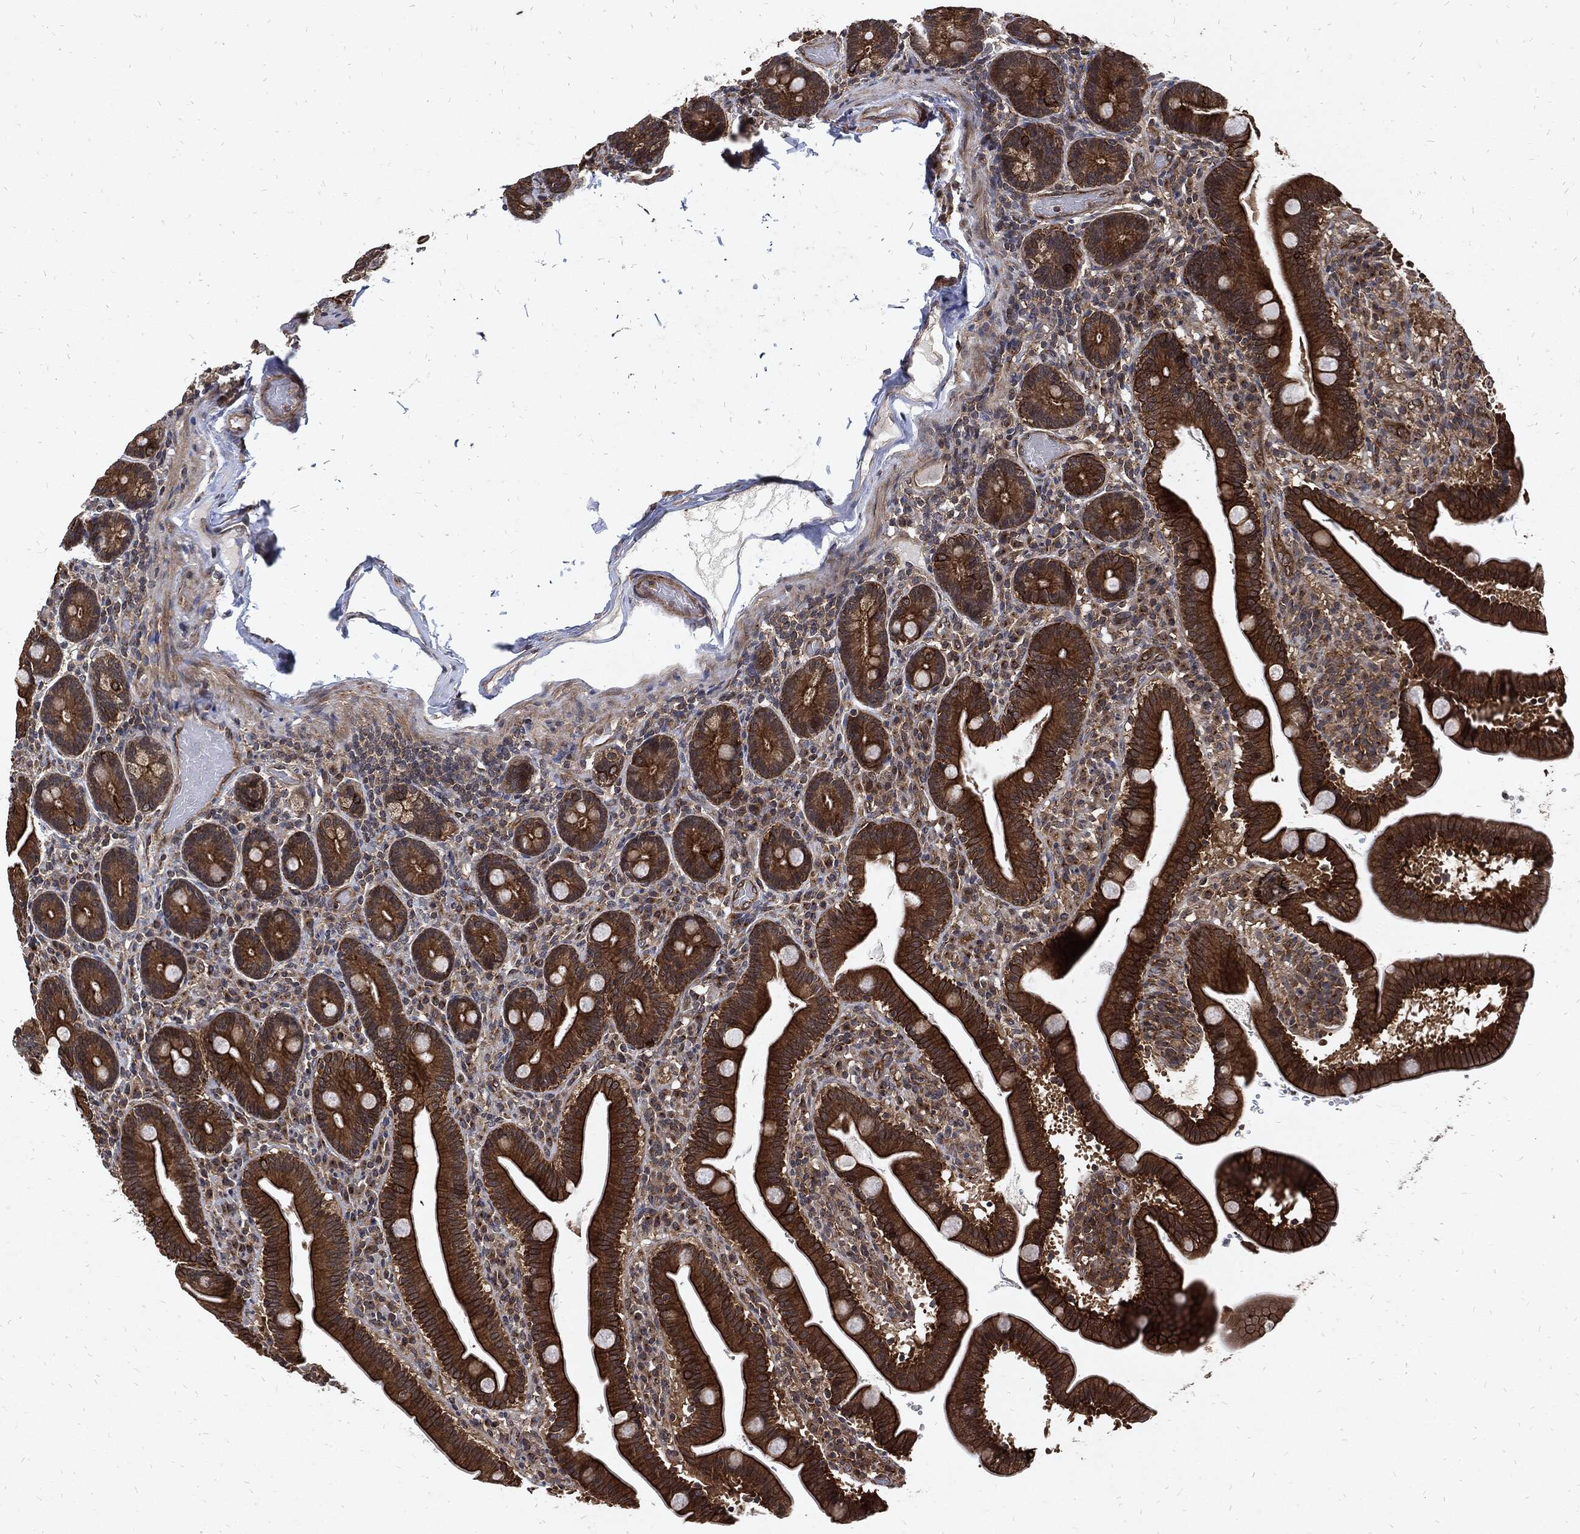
{"staining": {"intensity": "strong", "quantity": ">75%", "location": "cytoplasmic/membranous"}, "tissue": "small intestine", "cell_type": "Glandular cells", "image_type": "normal", "snomed": [{"axis": "morphology", "description": "Normal tissue, NOS"}, {"axis": "topography", "description": "Small intestine"}], "caption": "A brown stain shows strong cytoplasmic/membranous positivity of a protein in glandular cells of benign human small intestine.", "gene": "DCTN1", "patient": {"sex": "male", "age": 66}}